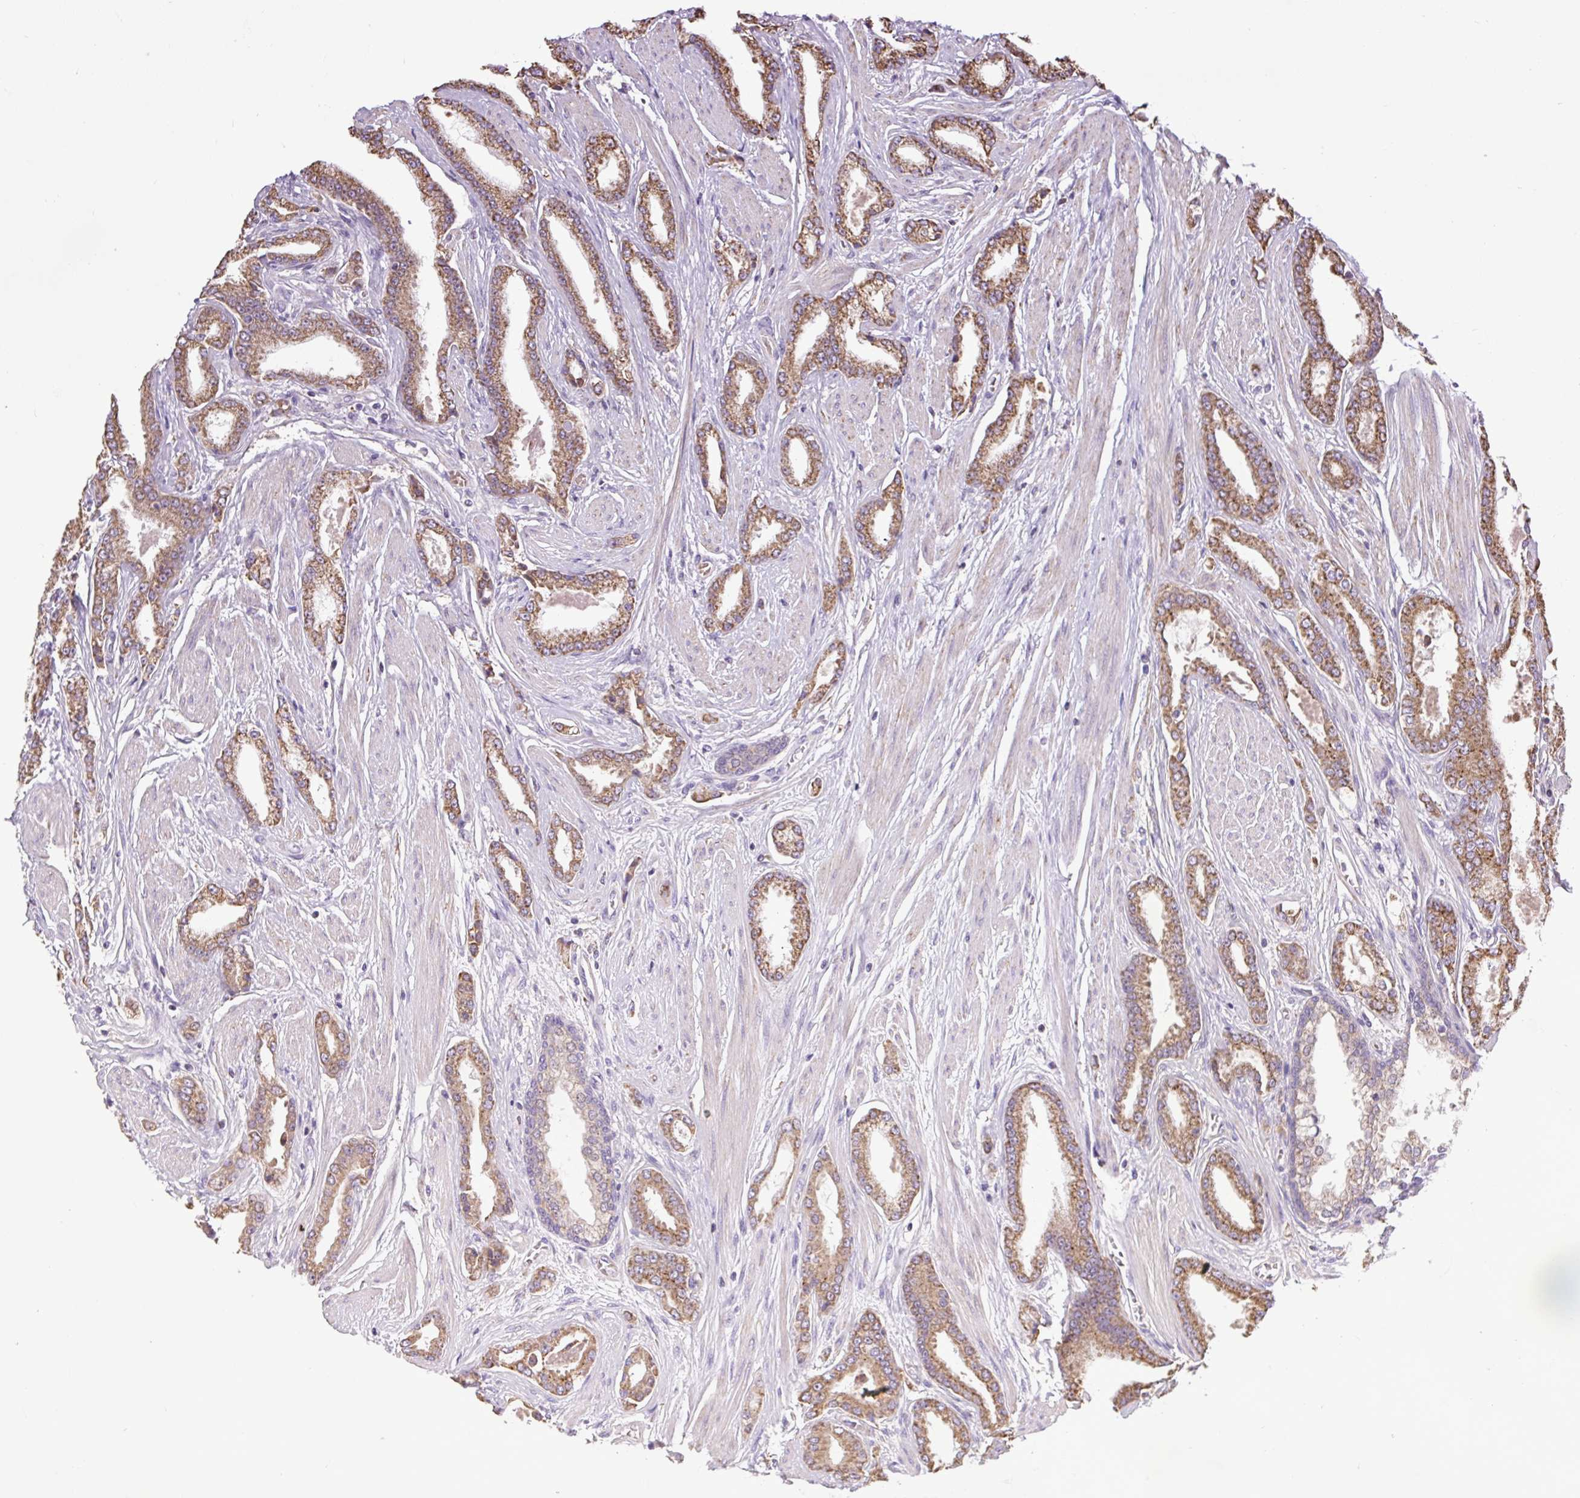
{"staining": {"intensity": "moderate", "quantity": ">75%", "location": "cytoplasmic/membranous"}, "tissue": "prostate cancer", "cell_type": "Tumor cells", "image_type": "cancer", "snomed": [{"axis": "morphology", "description": "Adenocarcinoma, Low grade"}, {"axis": "topography", "description": "Prostate"}], "caption": "Immunohistochemical staining of human prostate cancer demonstrates moderate cytoplasmic/membranous protein expression in approximately >75% of tumor cells.", "gene": "PLCG1", "patient": {"sex": "male", "age": 42}}